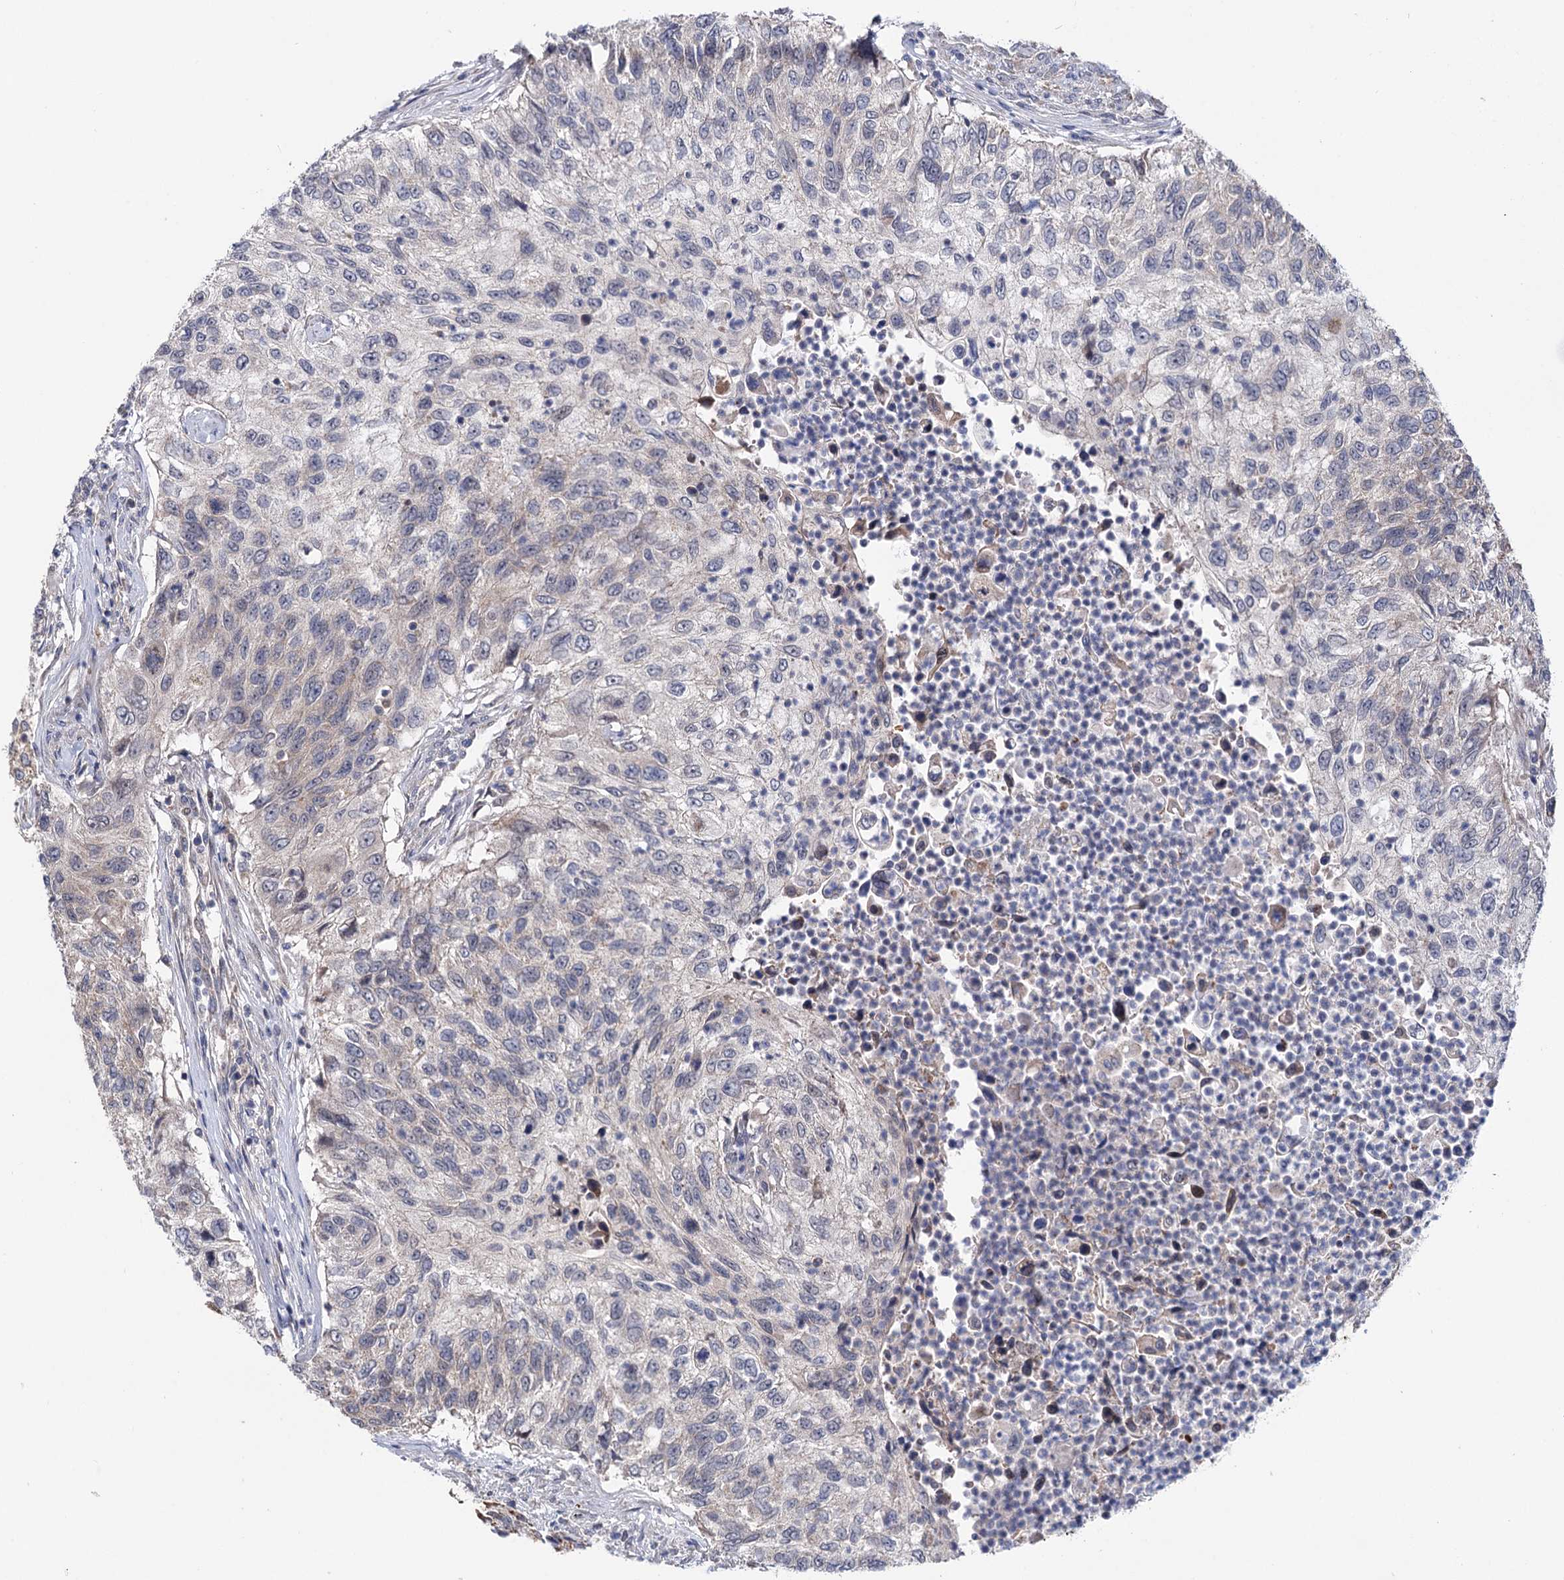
{"staining": {"intensity": "weak", "quantity": "<25%", "location": "cytoplasmic/membranous"}, "tissue": "urothelial cancer", "cell_type": "Tumor cells", "image_type": "cancer", "snomed": [{"axis": "morphology", "description": "Urothelial carcinoma, High grade"}, {"axis": "topography", "description": "Urinary bladder"}], "caption": "There is no significant staining in tumor cells of urothelial carcinoma (high-grade).", "gene": "SUCLA2", "patient": {"sex": "female", "age": 60}}